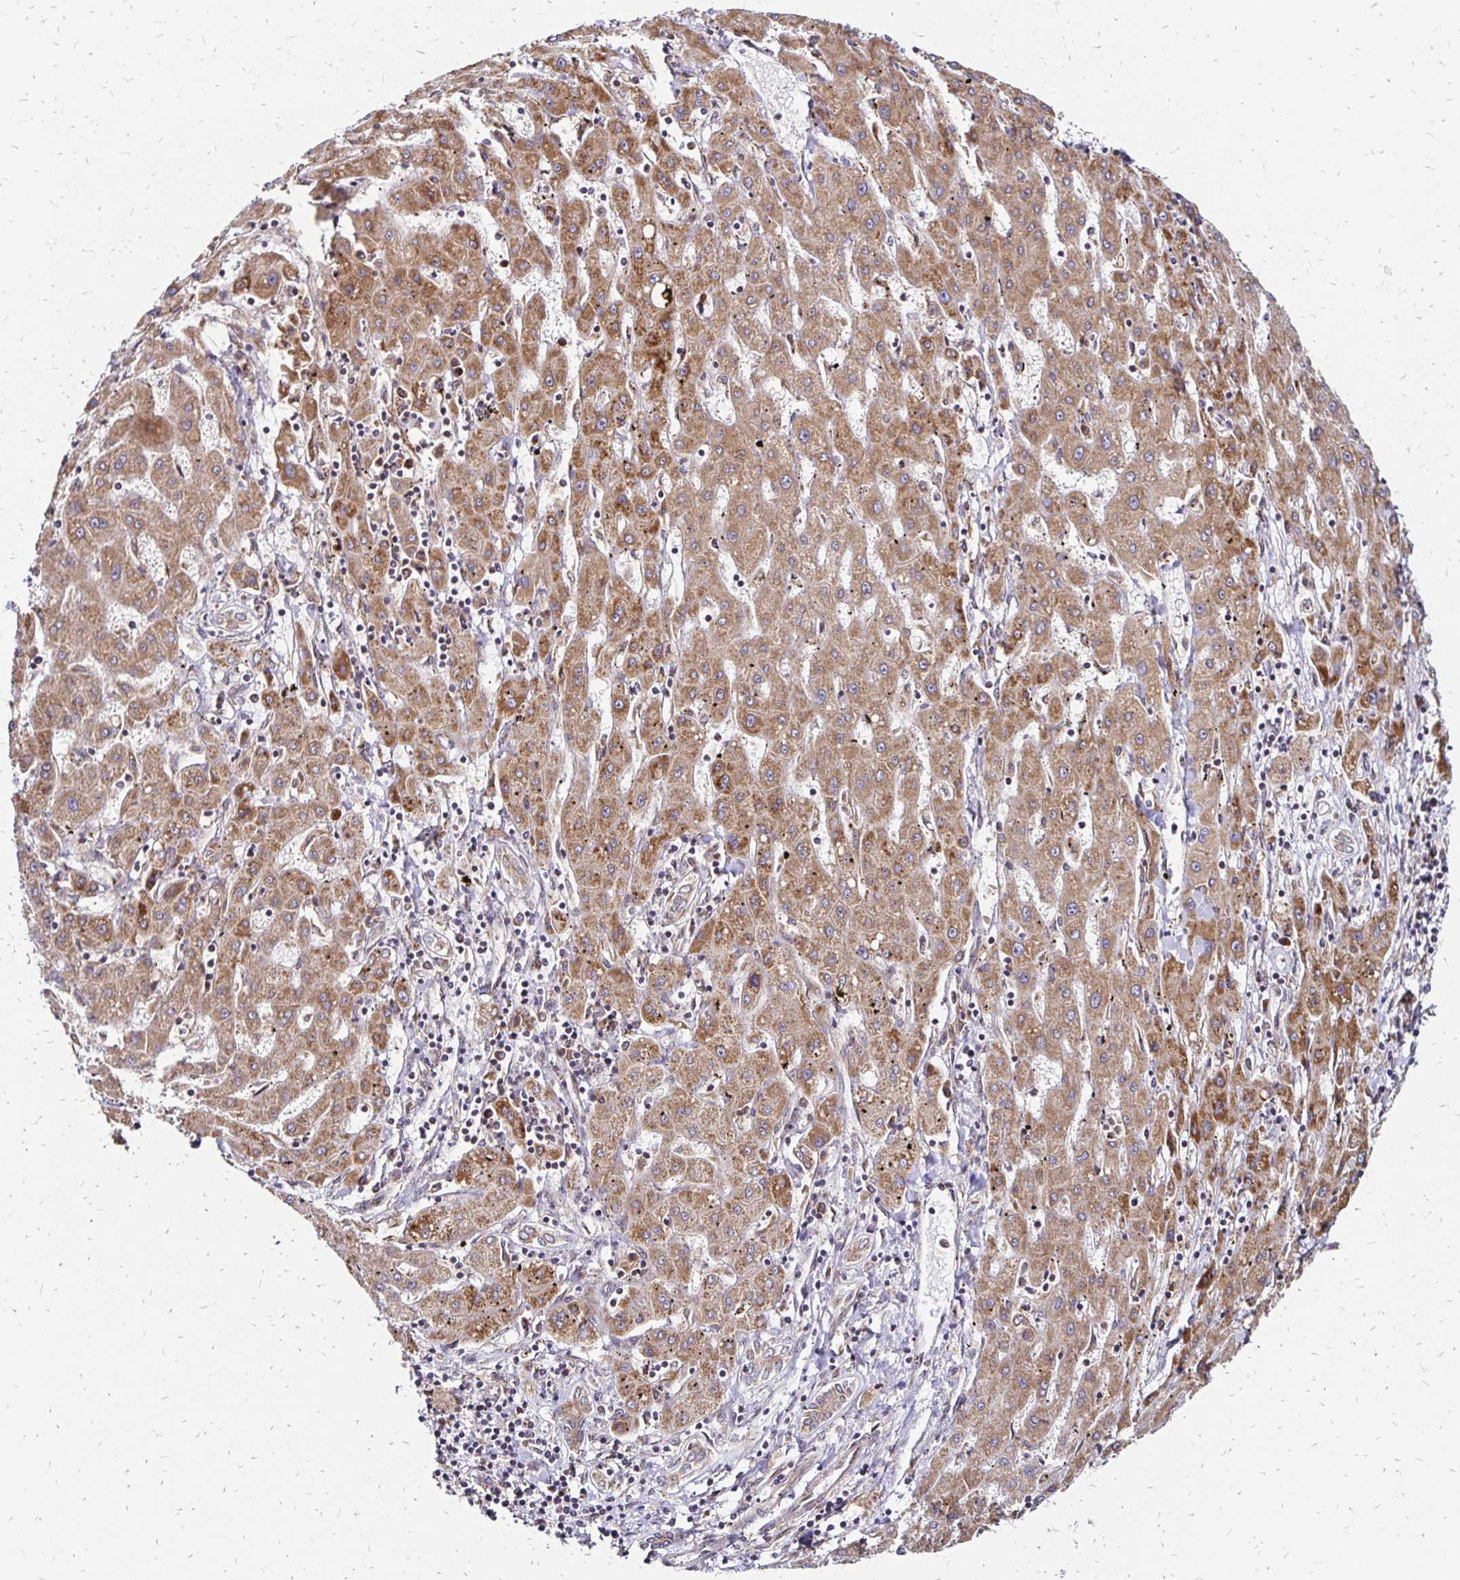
{"staining": {"intensity": "moderate", "quantity": ">75%", "location": "cytoplasmic/membranous"}, "tissue": "liver cancer", "cell_type": "Tumor cells", "image_type": "cancer", "snomed": [{"axis": "morphology", "description": "Carcinoma, Hepatocellular, NOS"}, {"axis": "topography", "description": "Liver"}], "caption": "Immunohistochemistry (IHC) staining of liver cancer (hepatocellular carcinoma), which shows medium levels of moderate cytoplasmic/membranous staining in approximately >75% of tumor cells indicating moderate cytoplasmic/membranous protein expression. The staining was performed using DAB (3,3'-diaminobenzidine) (brown) for protein detection and nuclei were counterstained in hematoxylin (blue).", "gene": "ZW10", "patient": {"sex": "male", "age": 72}}